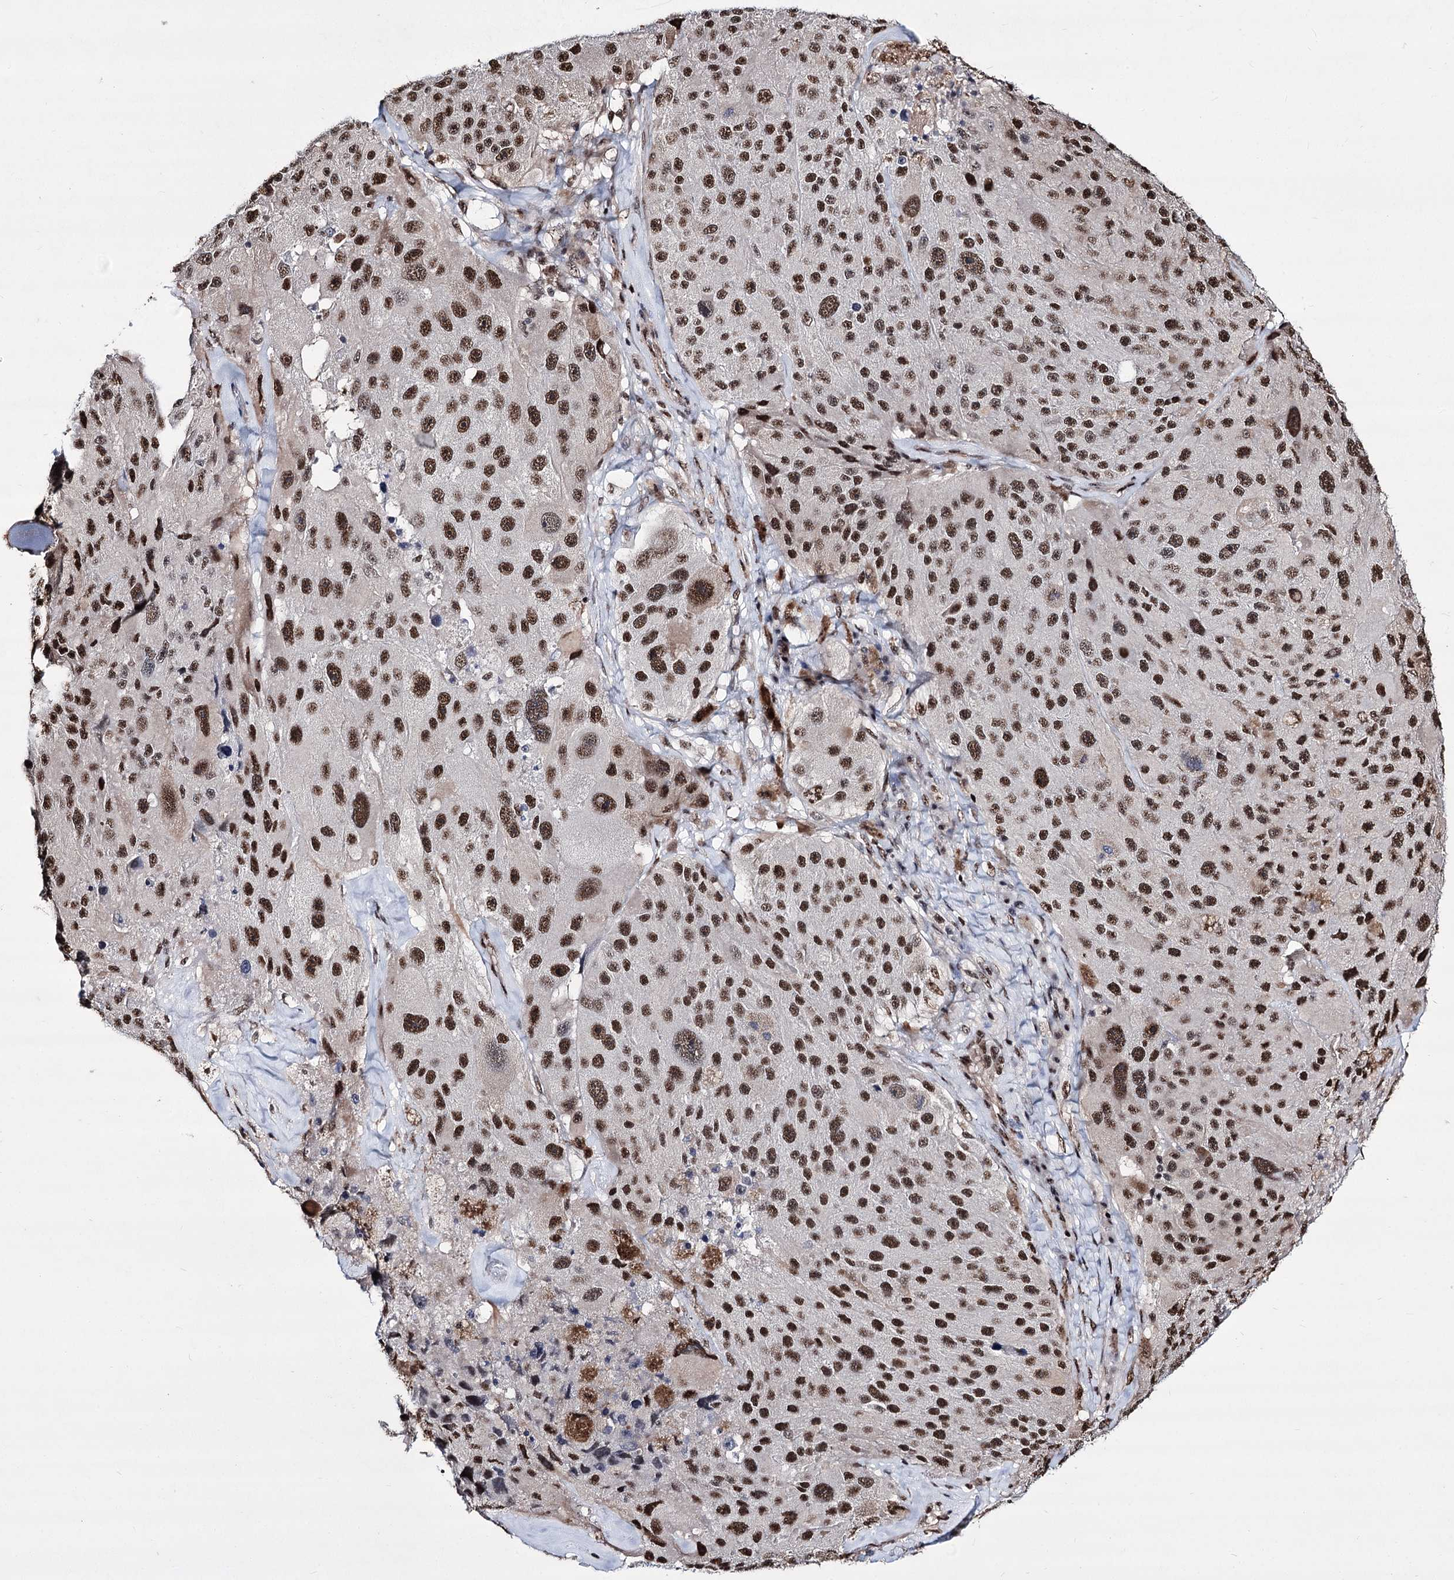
{"staining": {"intensity": "strong", "quantity": ">75%", "location": "nuclear"}, "tissue": "melanoma", "cell_type": "Tumor cells", "image_type": "cancer", "snomed": [{"axis": "morphology", "description": "Malignant melanoma, Metastatic site"}, {"axis": "topography", "description": "Lymph node"}], "caption": "Protein expression analysis of melanoma exhibits strong nuclear expression in approximately >75% of tumor cells.", "gene": "CHMP7", "patient": {"sex": "male", "age": 62}}